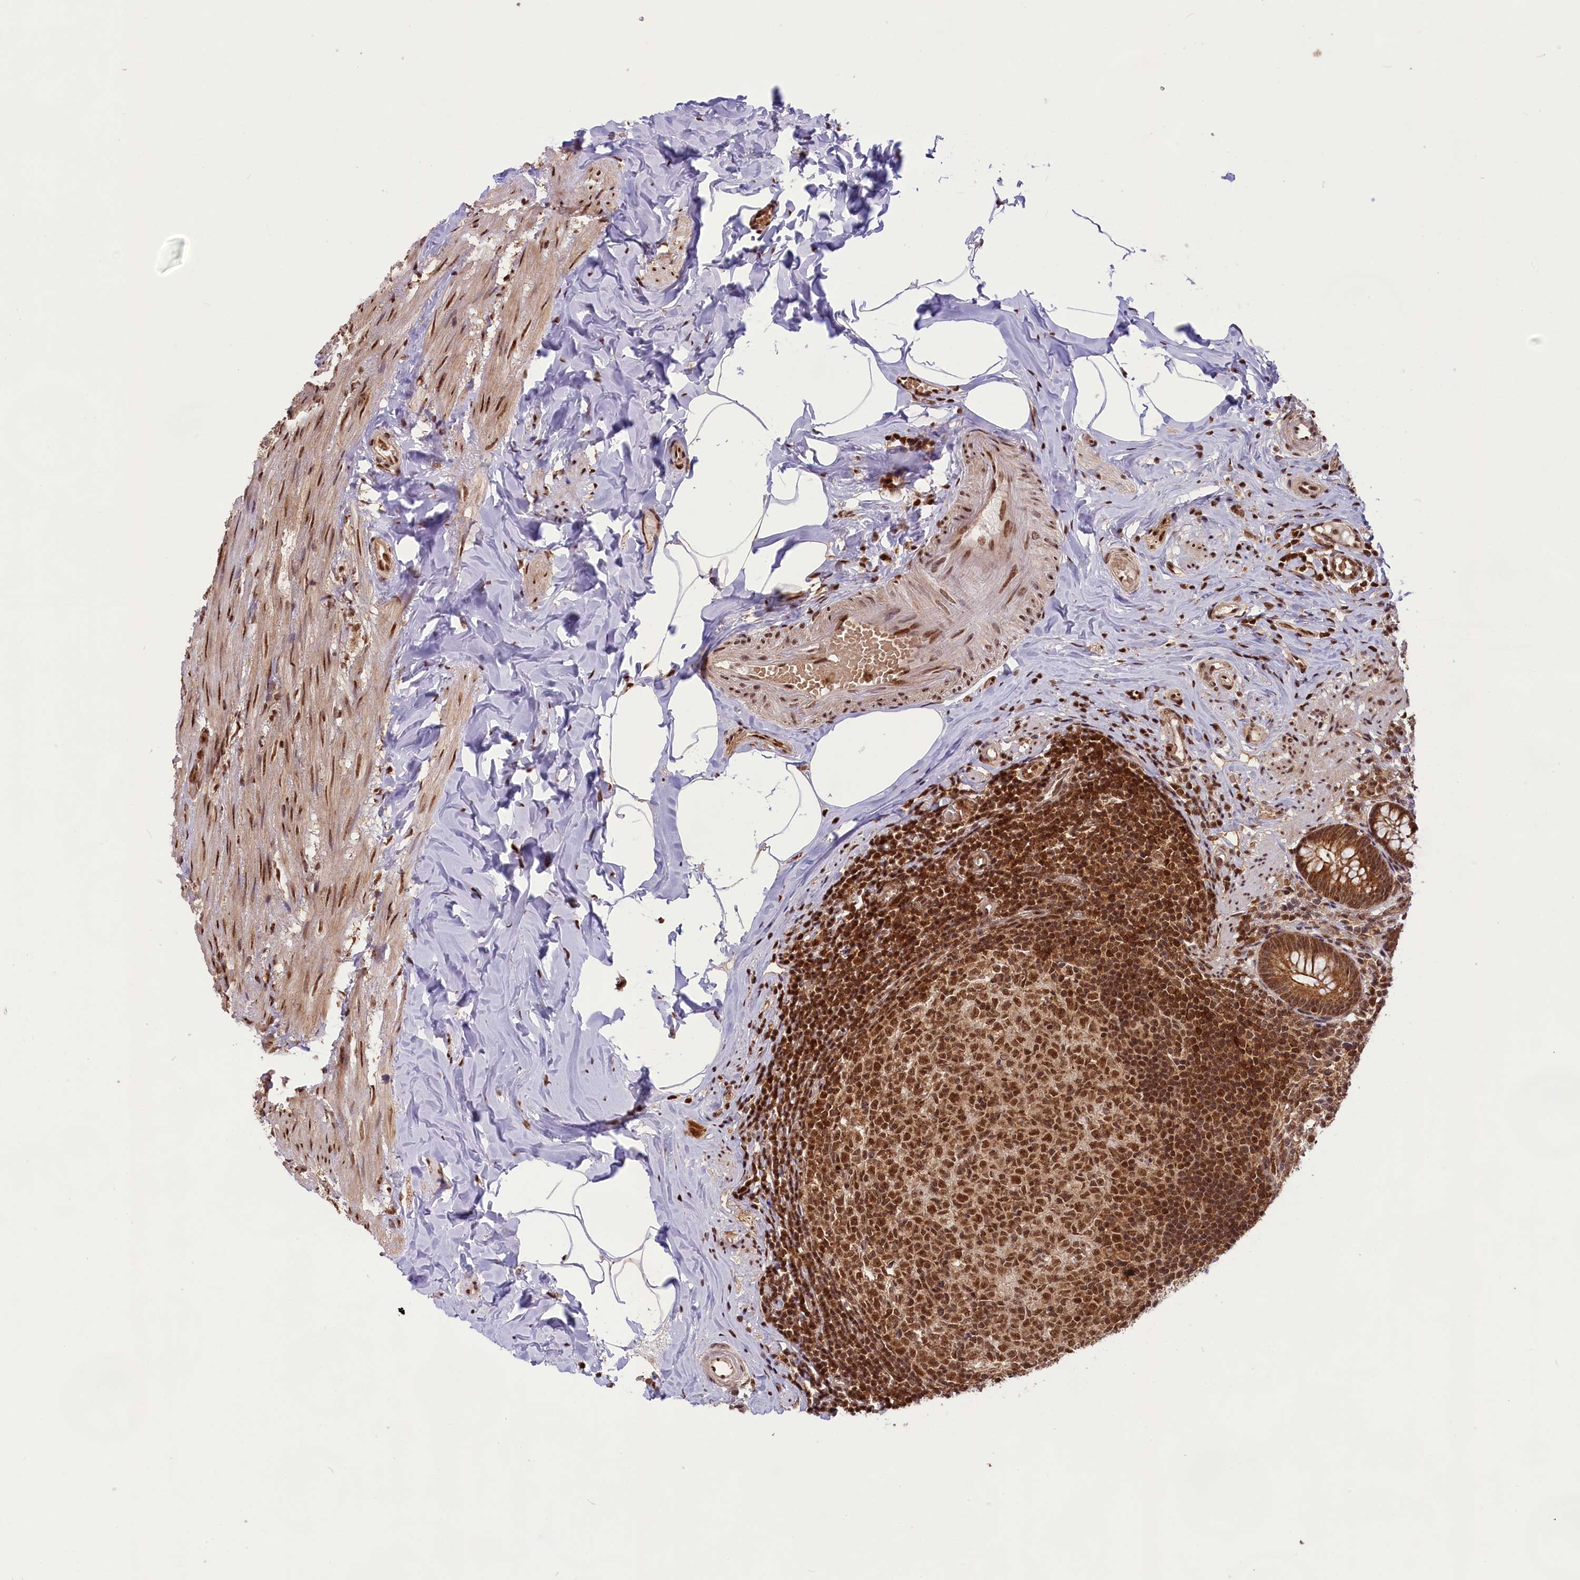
{"staining": {"intensity": "moderate", "quantity": ">75%", "location": "cytoplasmic/membranous,nuclear"}, "tissue": "appendix", "cell_type": "Glandular cells", "image_type": "normal", "snomed": [{"axis": "morphology", "description": "Normal tissue, NOS"}, {"axis": "topography", "description": "Appendix"}], "caption": "Benign appendix reveals moderate cytoplasmic/membranous,nuclear positivity in about >75% of glandular cells.", "gene": "CARD8", "patient": {"sex": "male", "age": 55}}